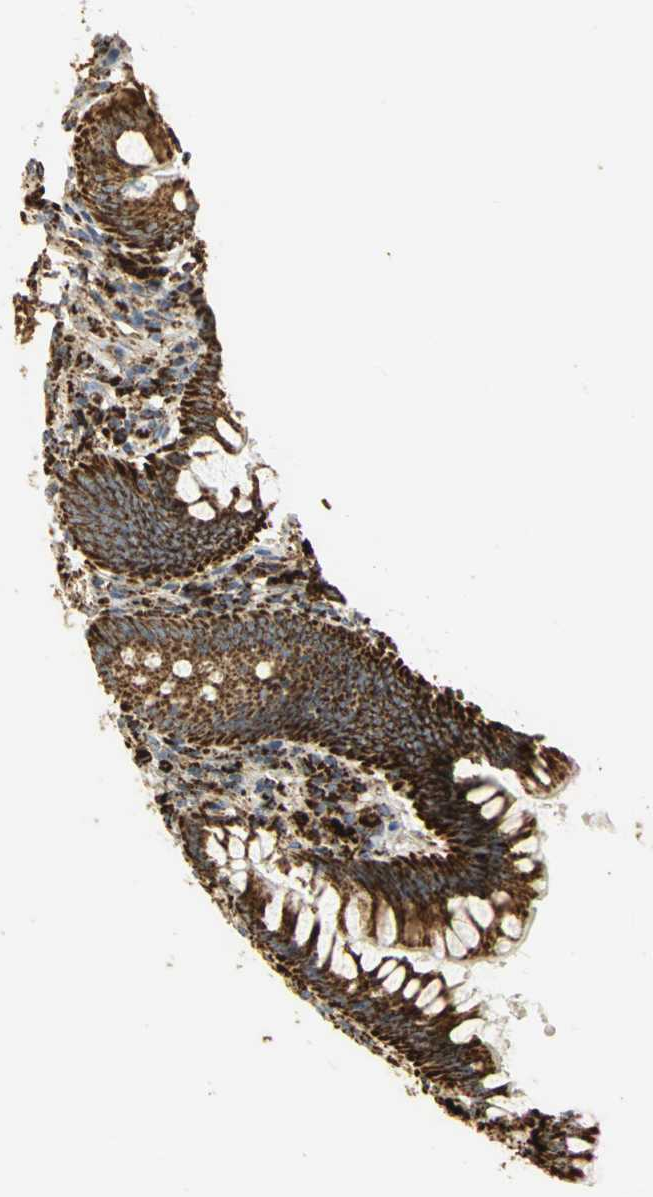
{"staining": {"intensity": "strong", "quantity": ">75%", "location": "cytoplasmic/membranous"}, "tissue": "appendix", "cell_type": "Glandular cells", "image_type": "normal", "snomed": [{"axis": "morphology", "description": "Normal tissue, NOS"}, {"axis": "topography", "description": "Appendix"}], "caption": "Strong cytoplasmic/membranous staining for a protein is identified in about >75% of glandular cells of normal appendix using immunohistochemistry (IHC).", "gene": "VDAC1", "patient": {"sex": "female", "age": 66}}